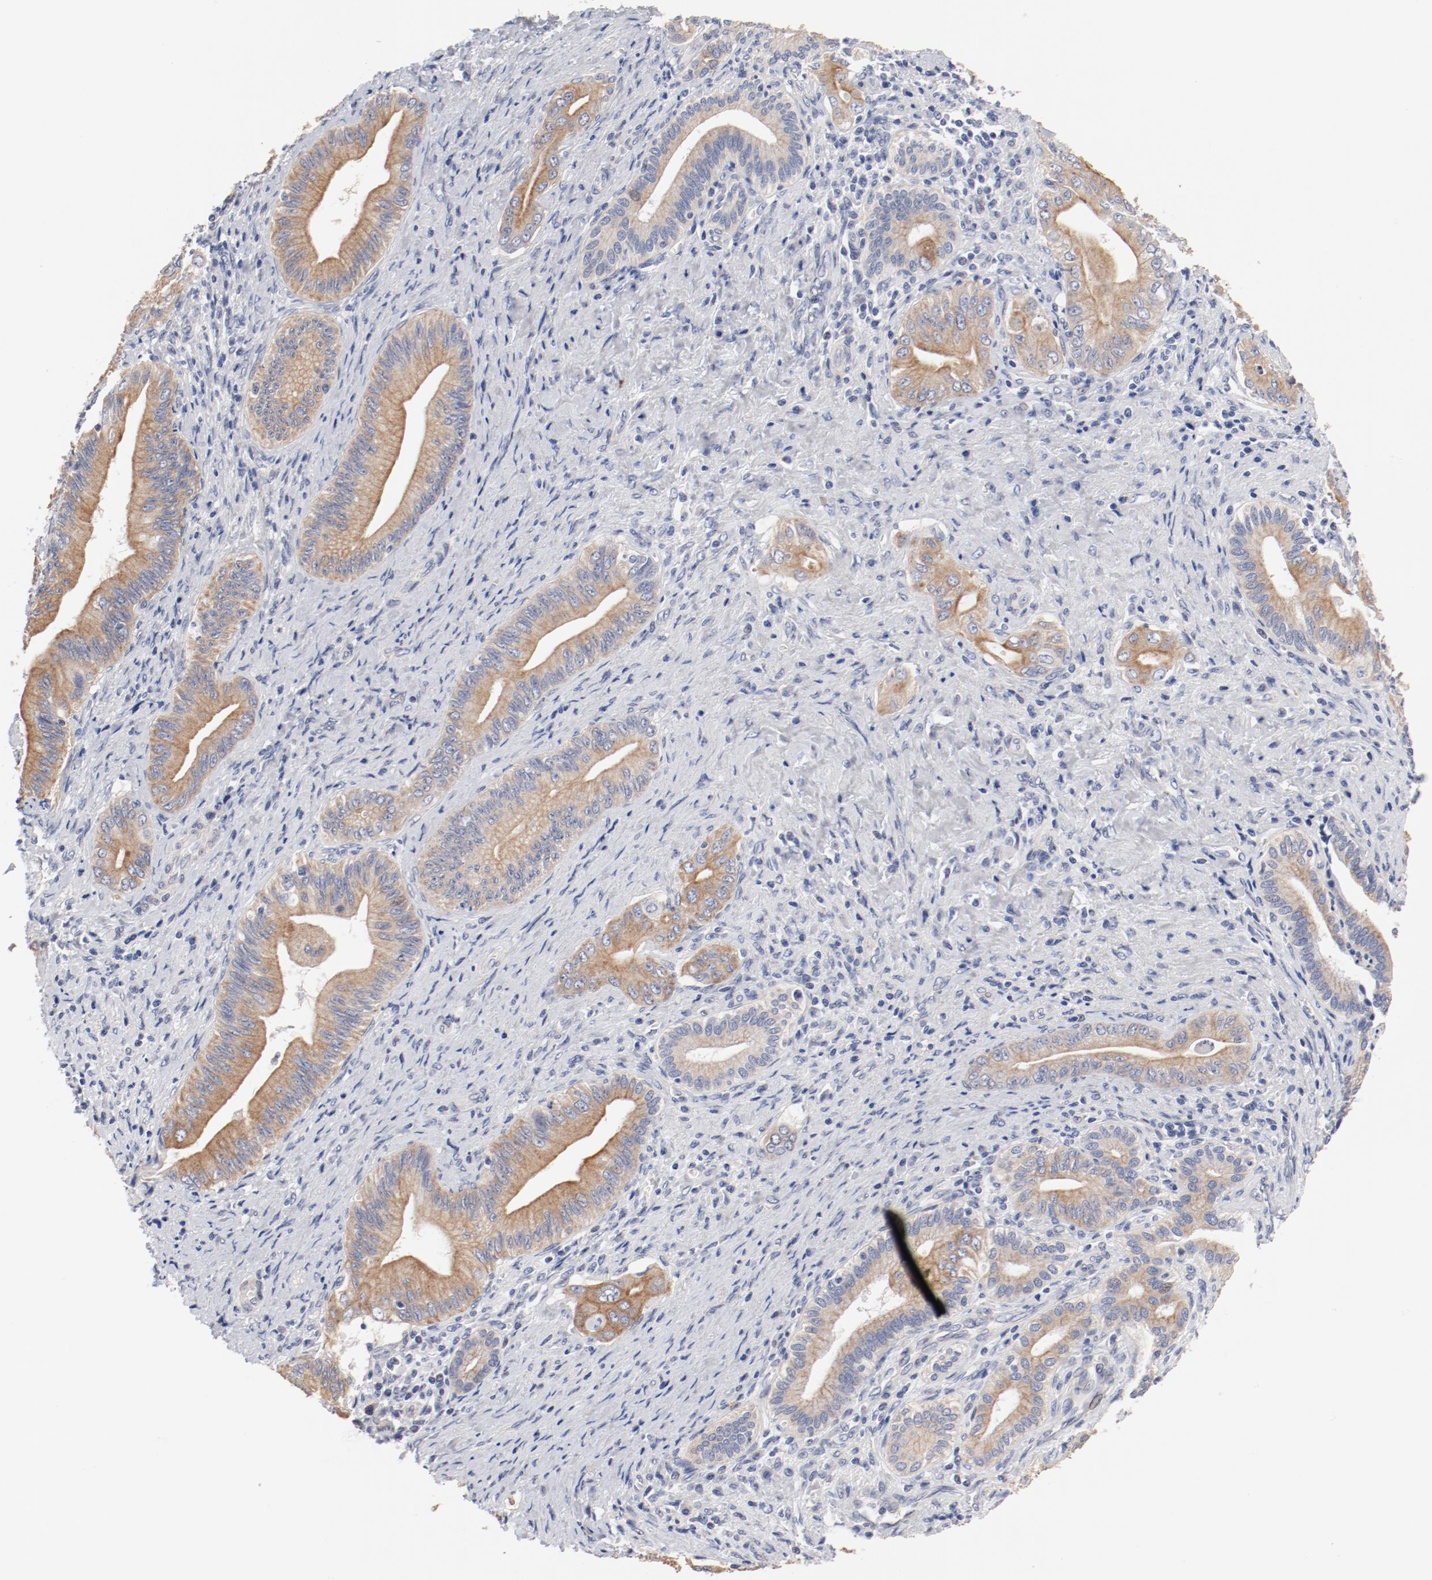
{"staining": {"intensity": "moderate", "quantity": ">75%", "location": "cytoplasmic/membranous"}, "tissue": "liver cancer", "cell_type": "Tumor cells", "image_type": "cancer", "snomed": [{"axis": "morphology", "description": "Cholangiocarcinoma"}, {"axis": "topography", "description": "Liver"}], "caption": "An immunohistochemistry (IHC) image of tumor tissue is shown. Protein staining in brown shows moderate cytoplasmic/membranous positivity in liver cancer (cholangiocarcinoma) within tumor cells.", "gene": "GPR143", "patient": {"sex": "male", "age": 58}}